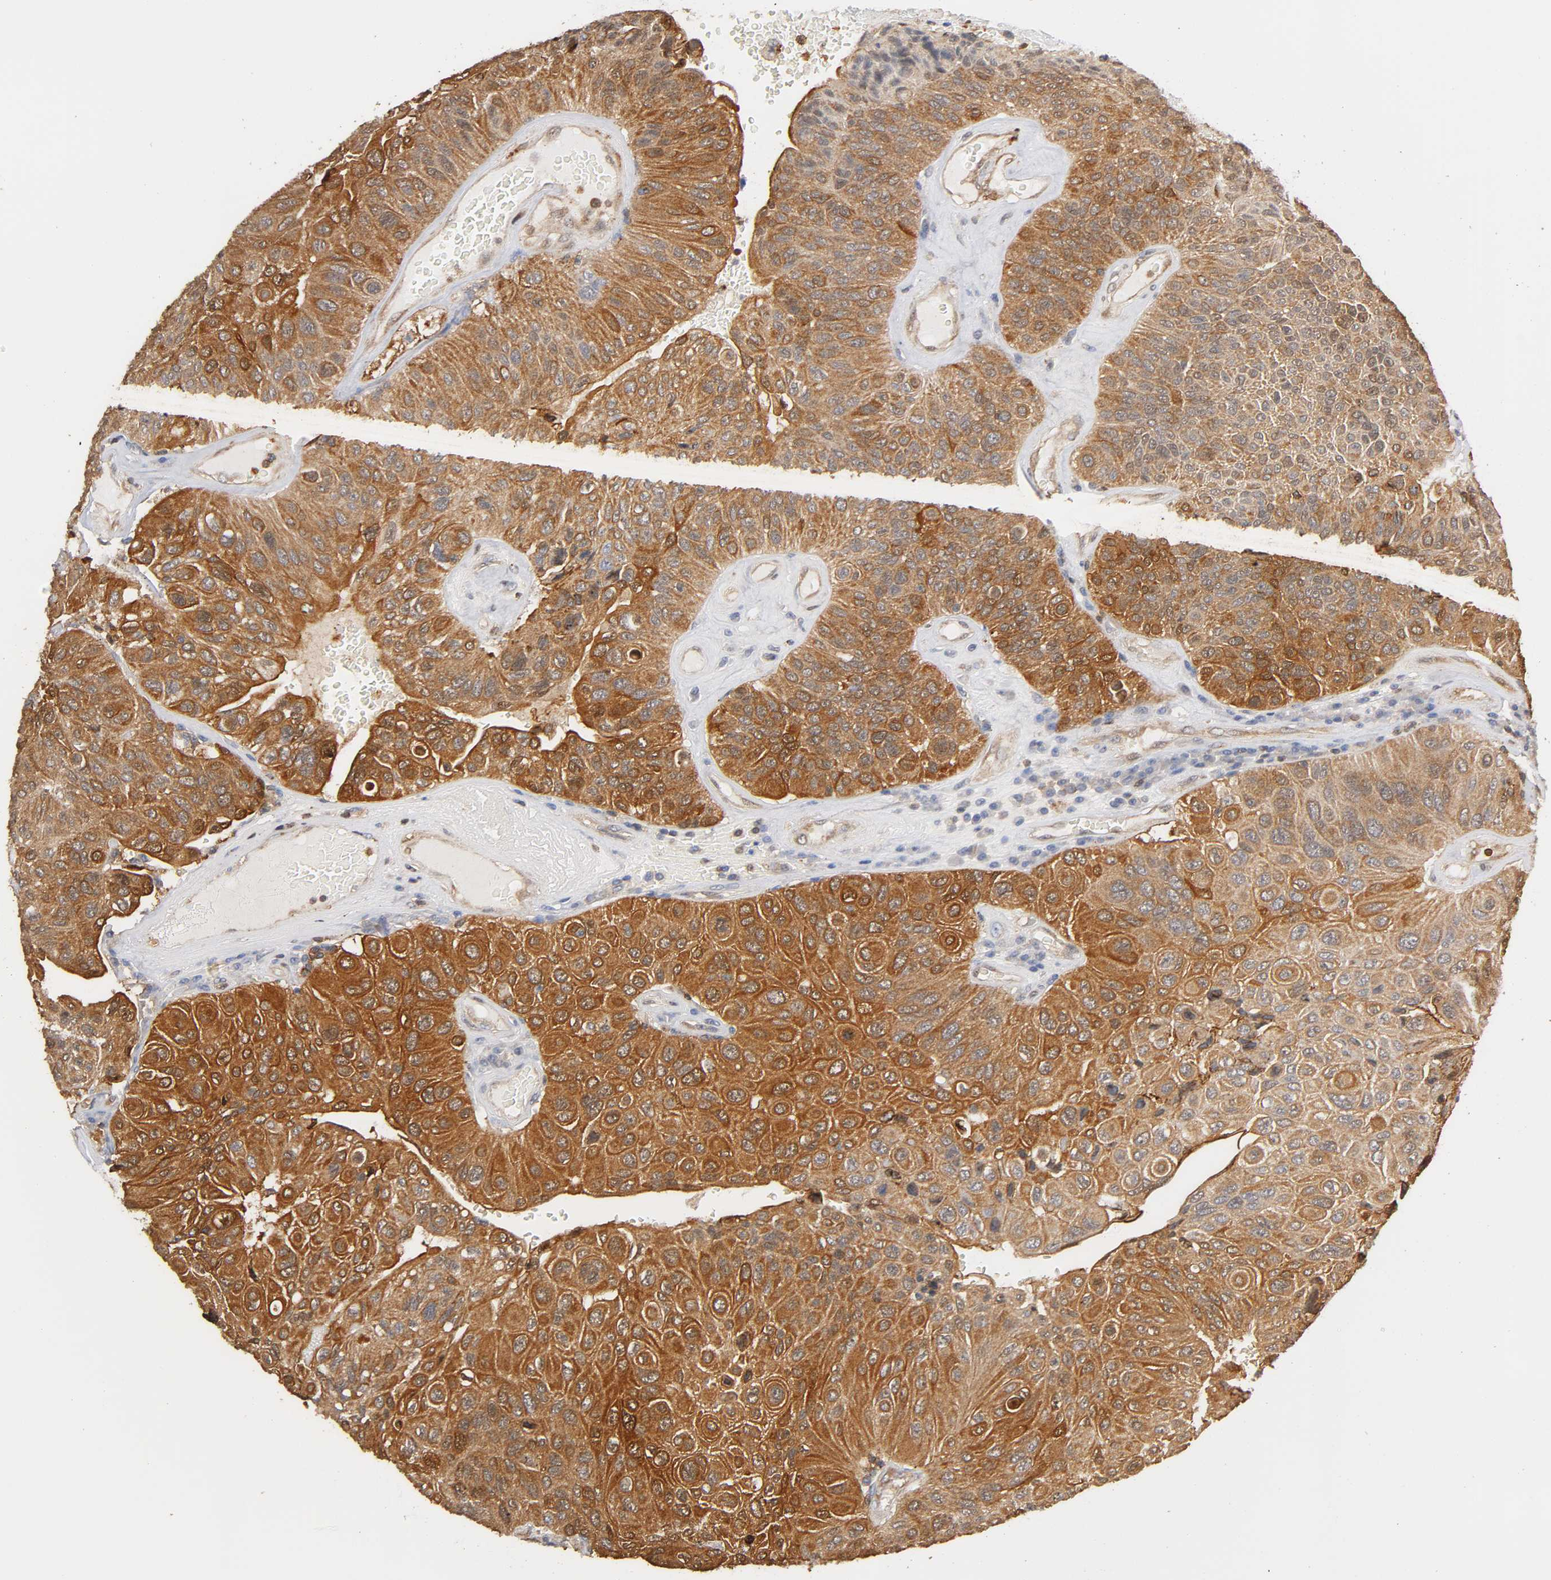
{"staining": {"intensity": "moderate", "quantity": ">75%", "location": "cytoplasmic/membranous"}, "tissue": "urothelial cancer", "cell_type": "Tumor cells", "image_type": "cancer", "snomed": [{"axis": "morphology", "description": "Urothelial carcinoma, High grade"}, {"axis": "topography", "description": "Urinary bladder"}], "caption": "A medium amount of moderate cytoplasmic/membranous staining is appreciated in approximately >75% of tumor cells in urothelial cancer tissue.", "gene": "ANXA11", "patient": {"sex": "male", "age": 66}}